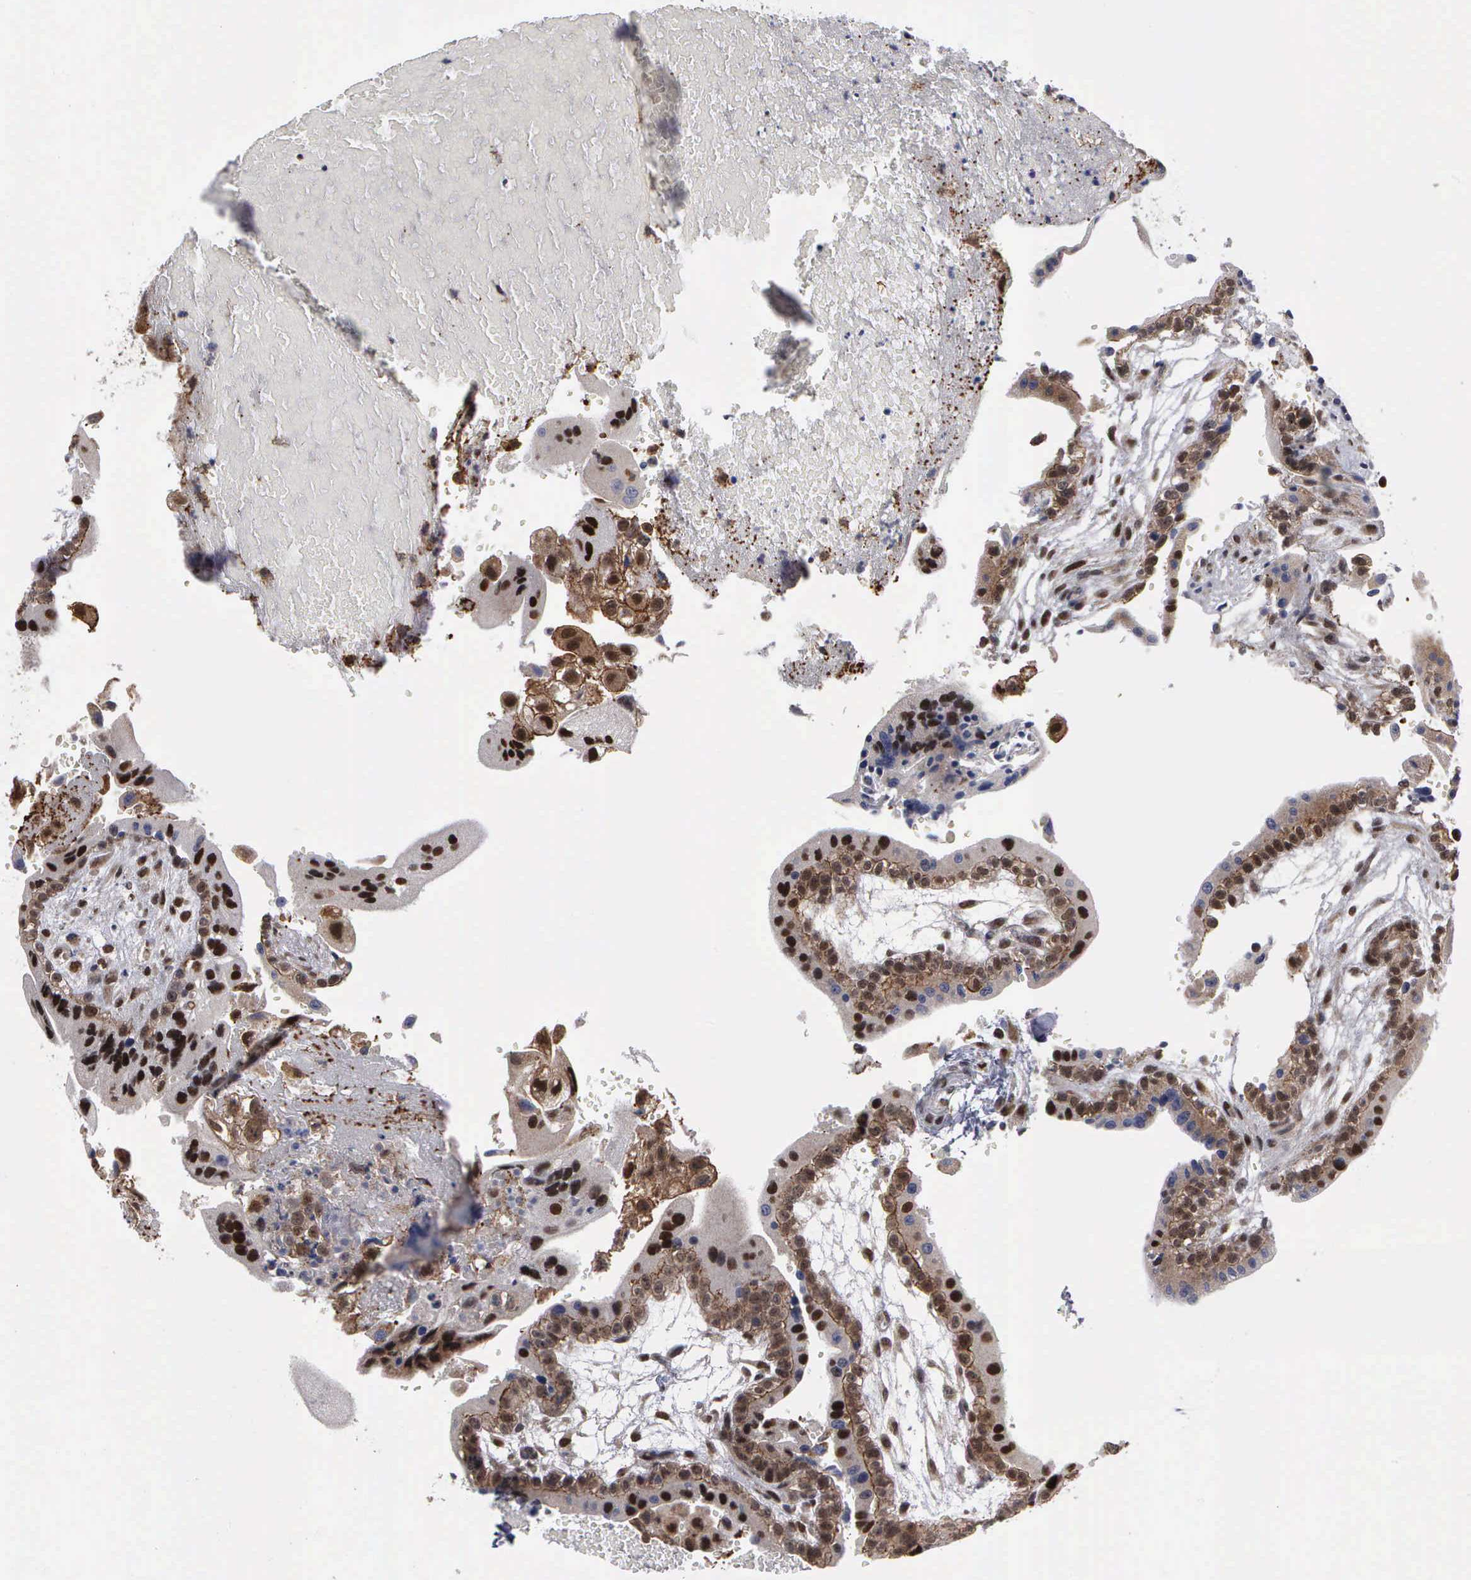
{"staining": {"intensity": "moderate", "quantity": "25%-75%", "location": "nuclear"}, "tissue": "placenta", "cell_type": "Decidual cells", "image_type": "normal", "snomed": [{"axis": "morphology", "description": "Normal tissue, NOS"}, {"axis": "topography", "description": "Placenta"}], "caption": "Protein analysis of benign placenta reveals moderate nuclear staining in approximately 25%-75% of decidual cells. The staining was performed using DAB (3,3'-diaminobenzidine) to visualize the protein expression in brown, while the nuclei were stained in blue with hematoxylin (Magnification: 20x).", "gene": "TRMT5", "patient": {"sex": "female", "age": 34}}